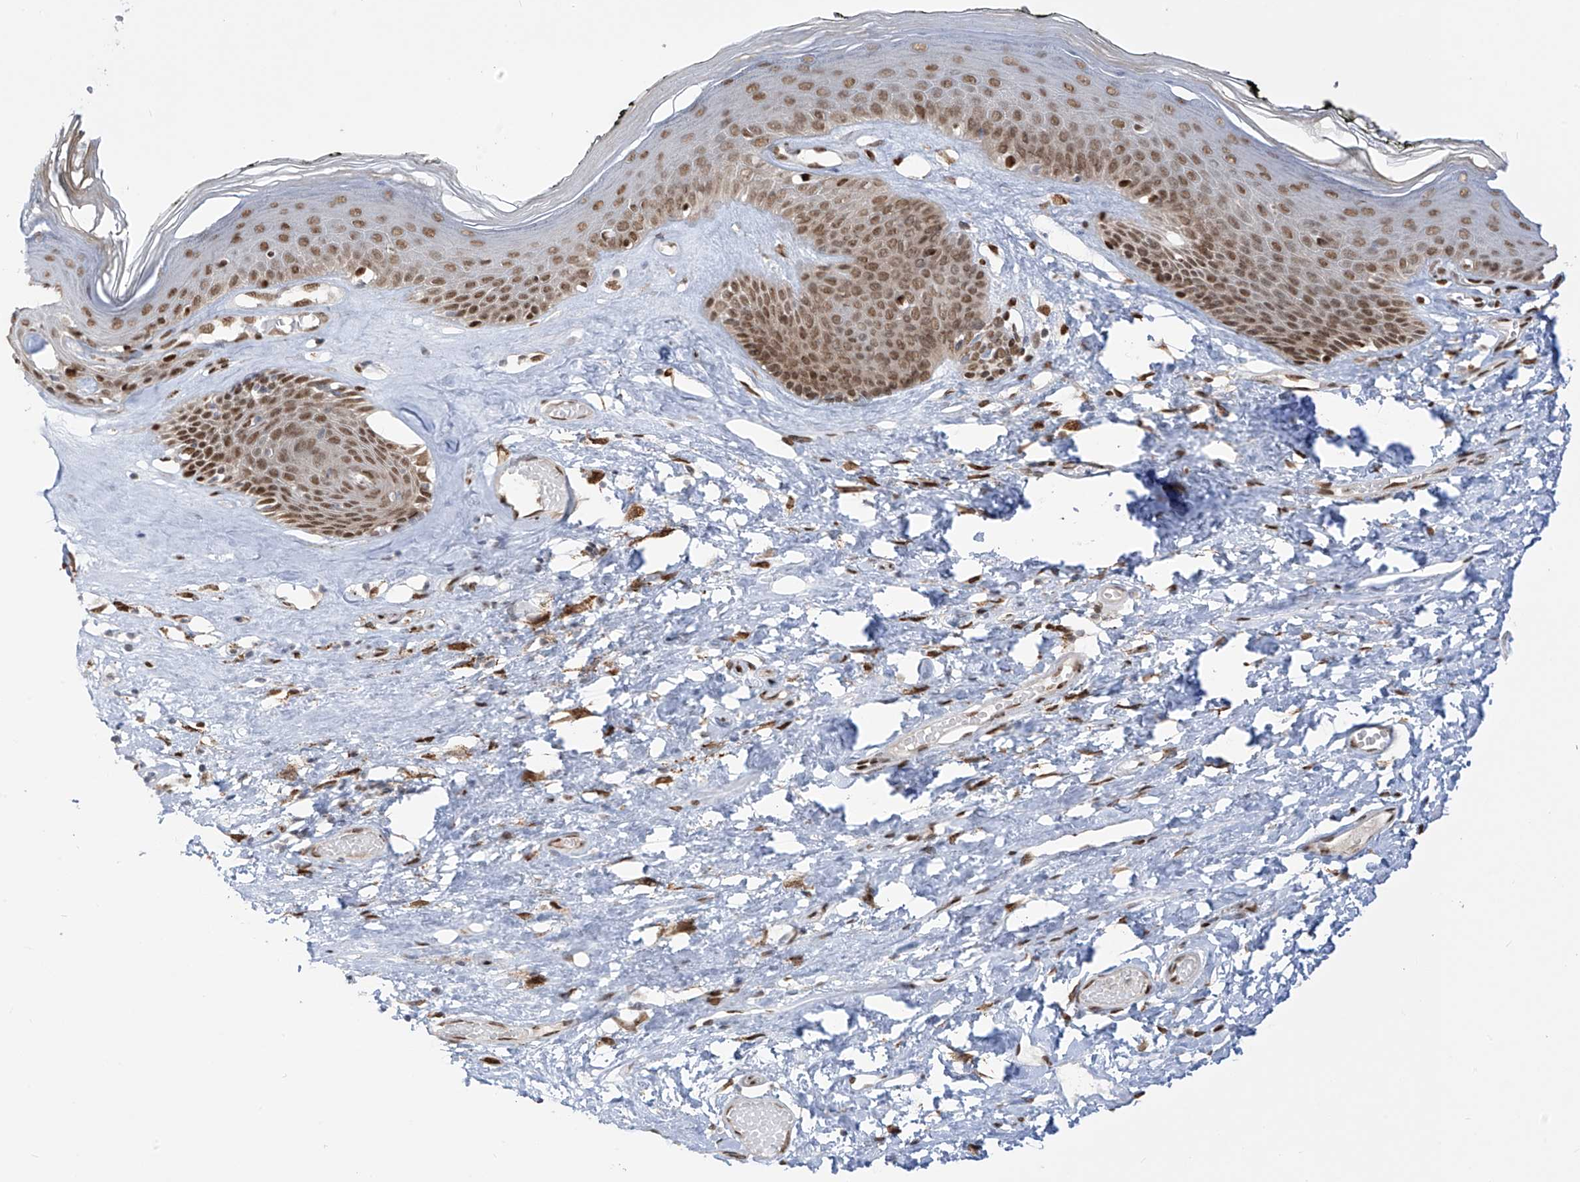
{"staining": {"intensity": "strong", "quantity": ">75%", "location": "nuclear"}, "tissue": "skin", "cell_type": "Epidermal cells", "image_type": "normal", "snomed": [{"axis": "morphology", "description": "Normal tissue, NOS"}, {"axis": "morphology", "description": "Inflammation, NOS"}, {"axis": "topography", "description": "Vulva"}], "caption": "High-magnification brightfield microscopy of benign skin stained with DAB (brown) and counterstained with hematoxylin (blue). epidermal cells exhibit strong nuclear positivity is appreciated in about>75% of cells.", "gene": "PM20D2", "patient": {"sex": "female", "age": 84}}